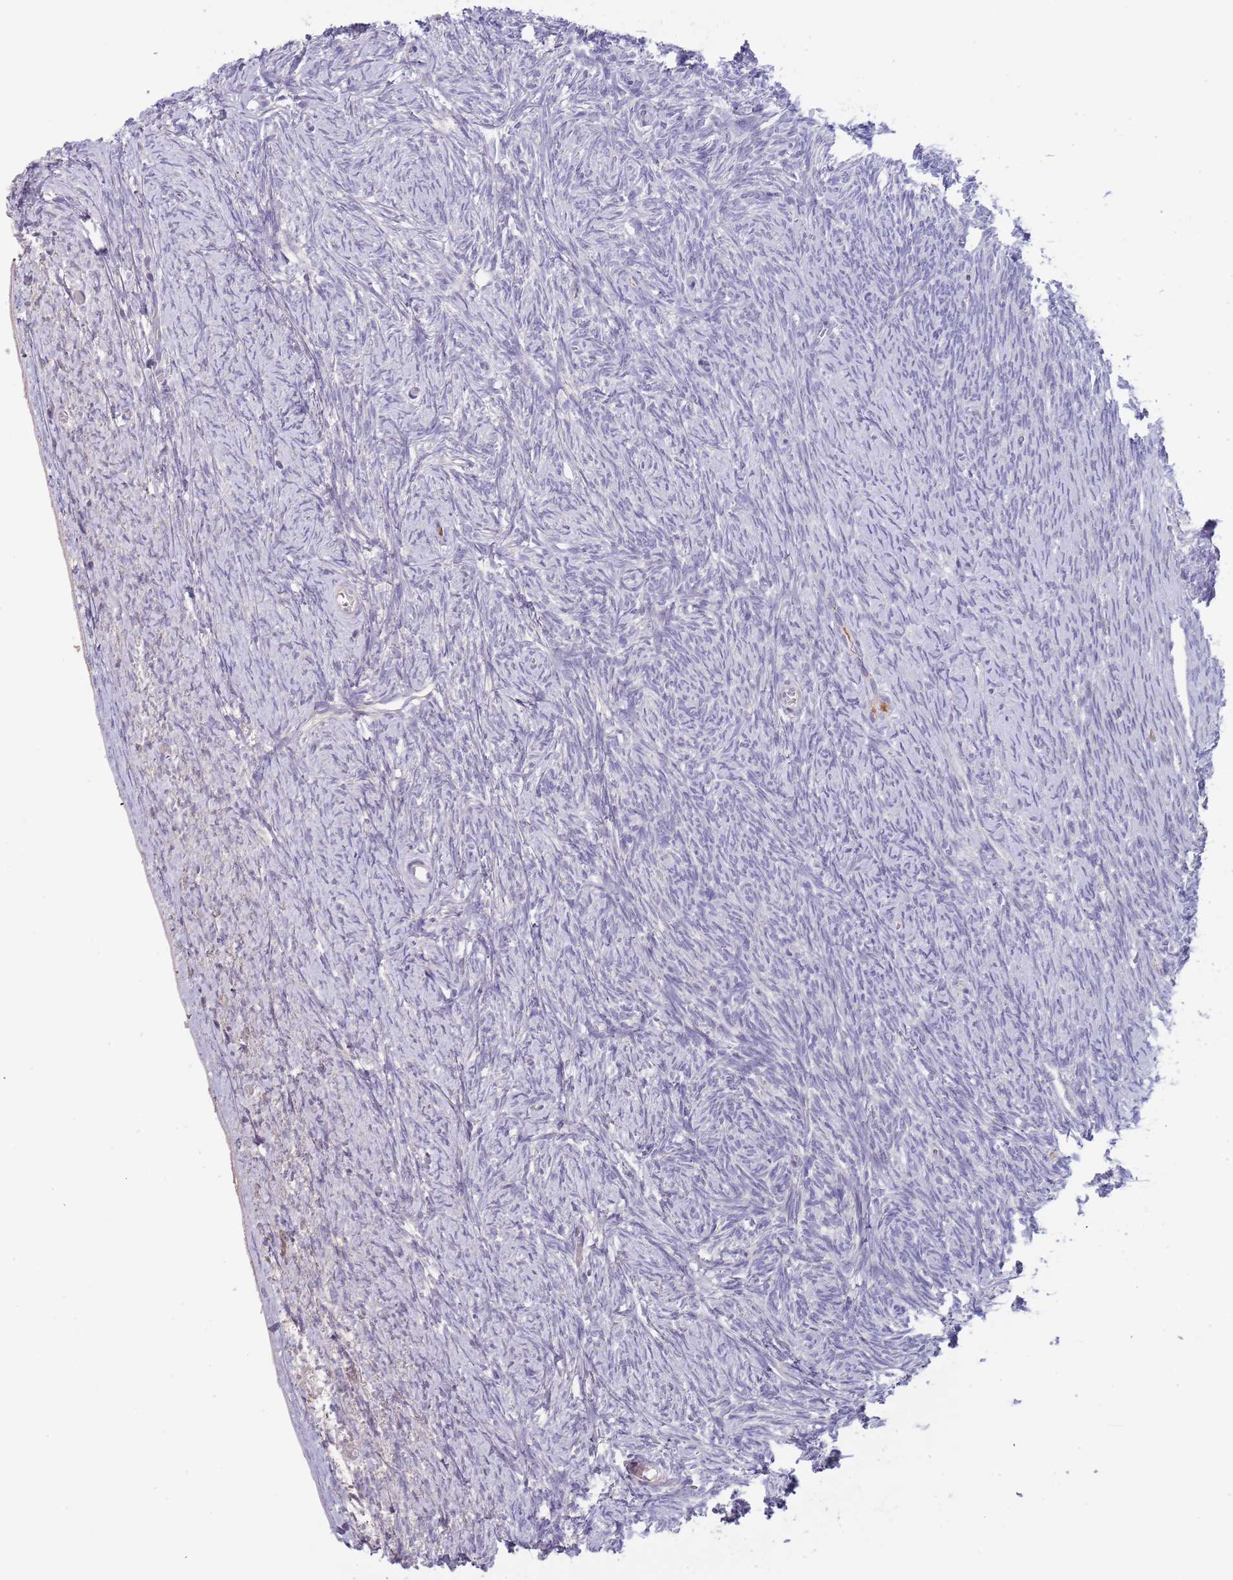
{"staining": {"intensity": "negative", "quantity": "none", "location": "none"}, "tissue": "ovary", "cell_type": "Ovarian stroma cells", "image_type": "normal", "snomed": [{"axis": "morphology", "description": "Normal tissue, NOS"}, {"axis": "topography", "description": "Ovary"}], "caption": "This photomicrograph is of unremarkable ovary stained with immunohistochemistry (IHC) to label a protein in brown with the nuclei are counter-stained blue. There is no expression in ovarian stroma cells. The staining was performed using DAB to visualize the protein expression in brown, while the nuclei were stained in blue with hematoxylin (Magnification: 20x).", "gene": "SUSD1", "patient": {"sex": "female", "age": 44}}